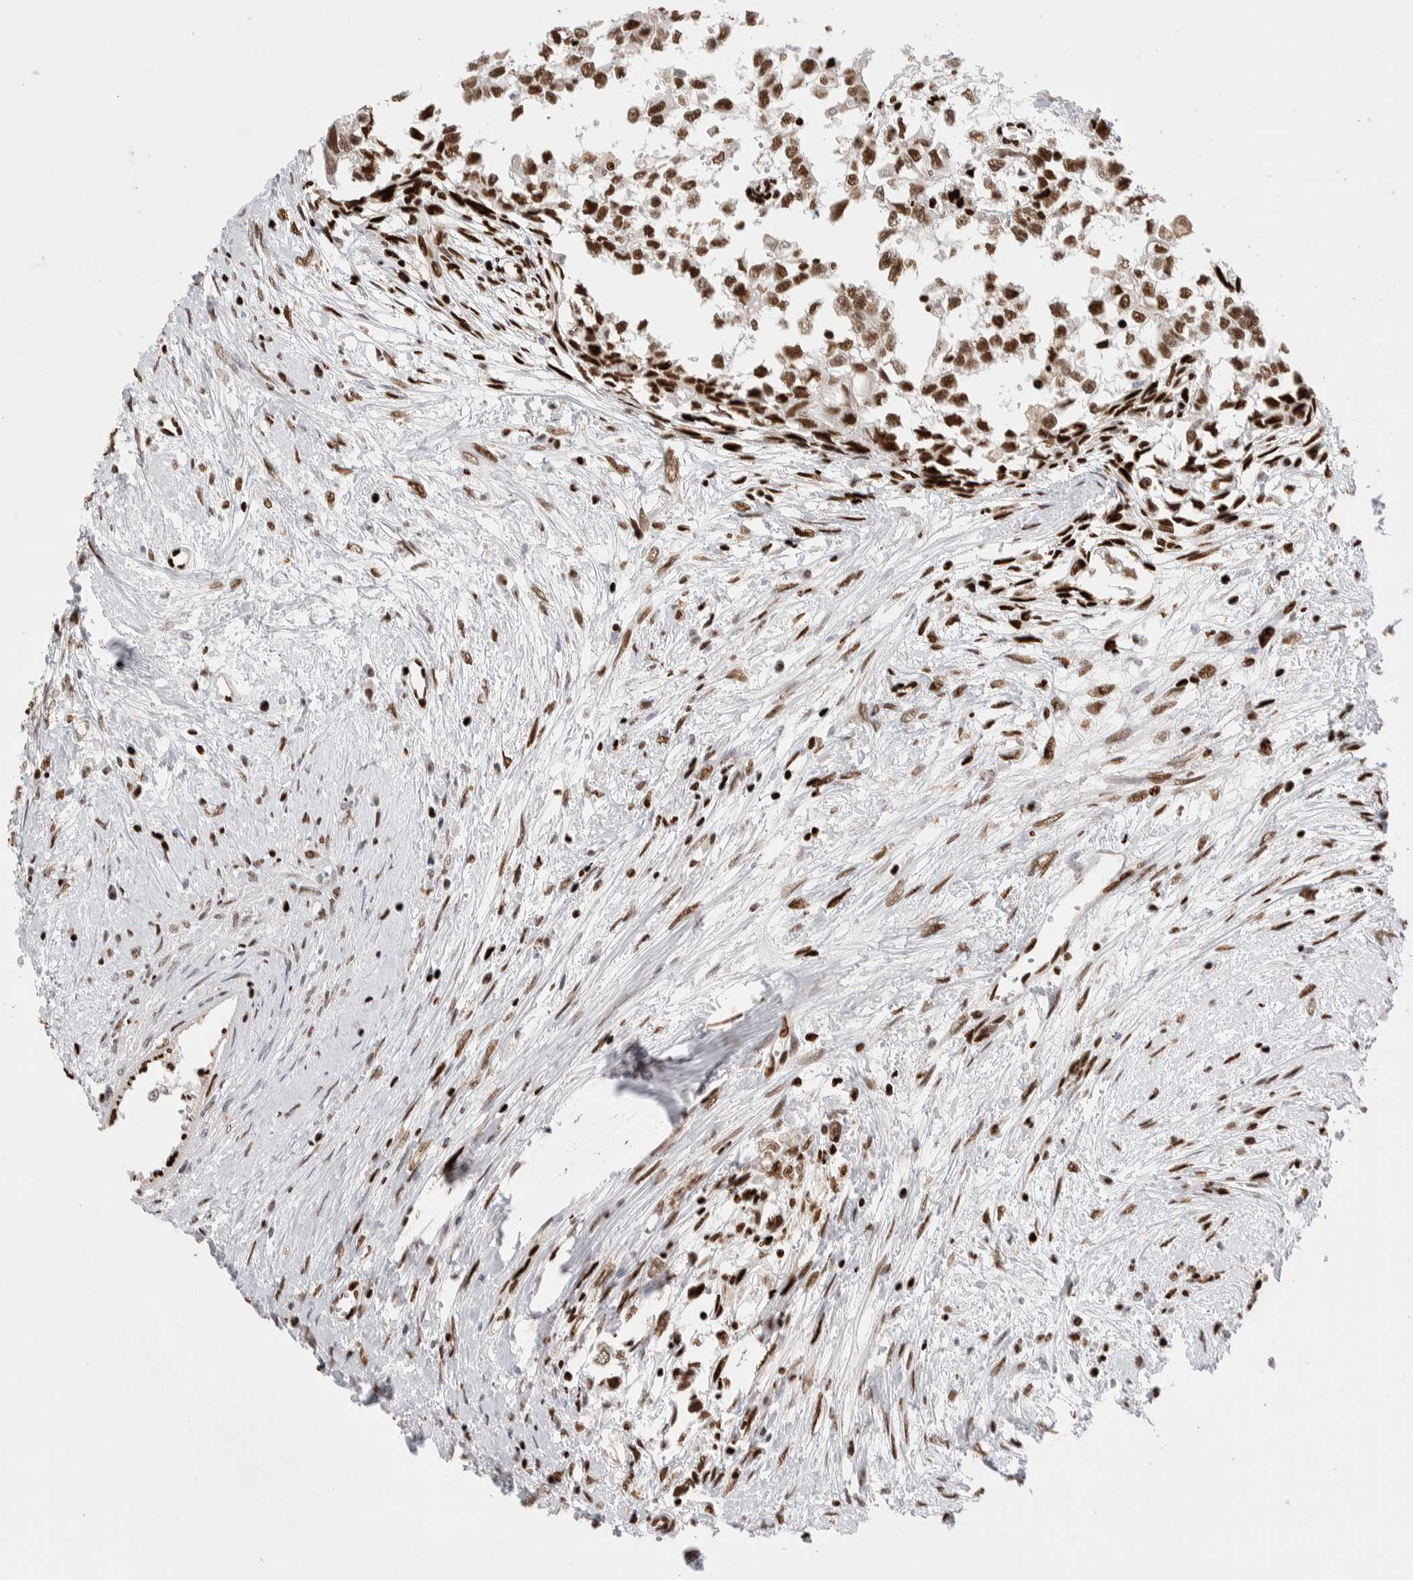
{"staining": {"intensity": "strong", "quantity": ">75%", "location": "nuclear"}, "tissue": "testis cancer", "cell_type": "Tumor cells", "image_type": "cancer", "snomed": [{"axis": "morphology", "description": "Seminoma, NOS"}, {"axis": "morphology", "description": "Carcinoma, Embryonal, NOS"}, {"axis": "topography", "description": "Testis"}], "caption": "DAB immunohistochemical staining of seminoma (testis) reveals strong nuclear protein positivity in about >75% of tumor cells.", "gene": "RNASEK-C17orf49", "patient": {"sex": "male", "age": 51}}